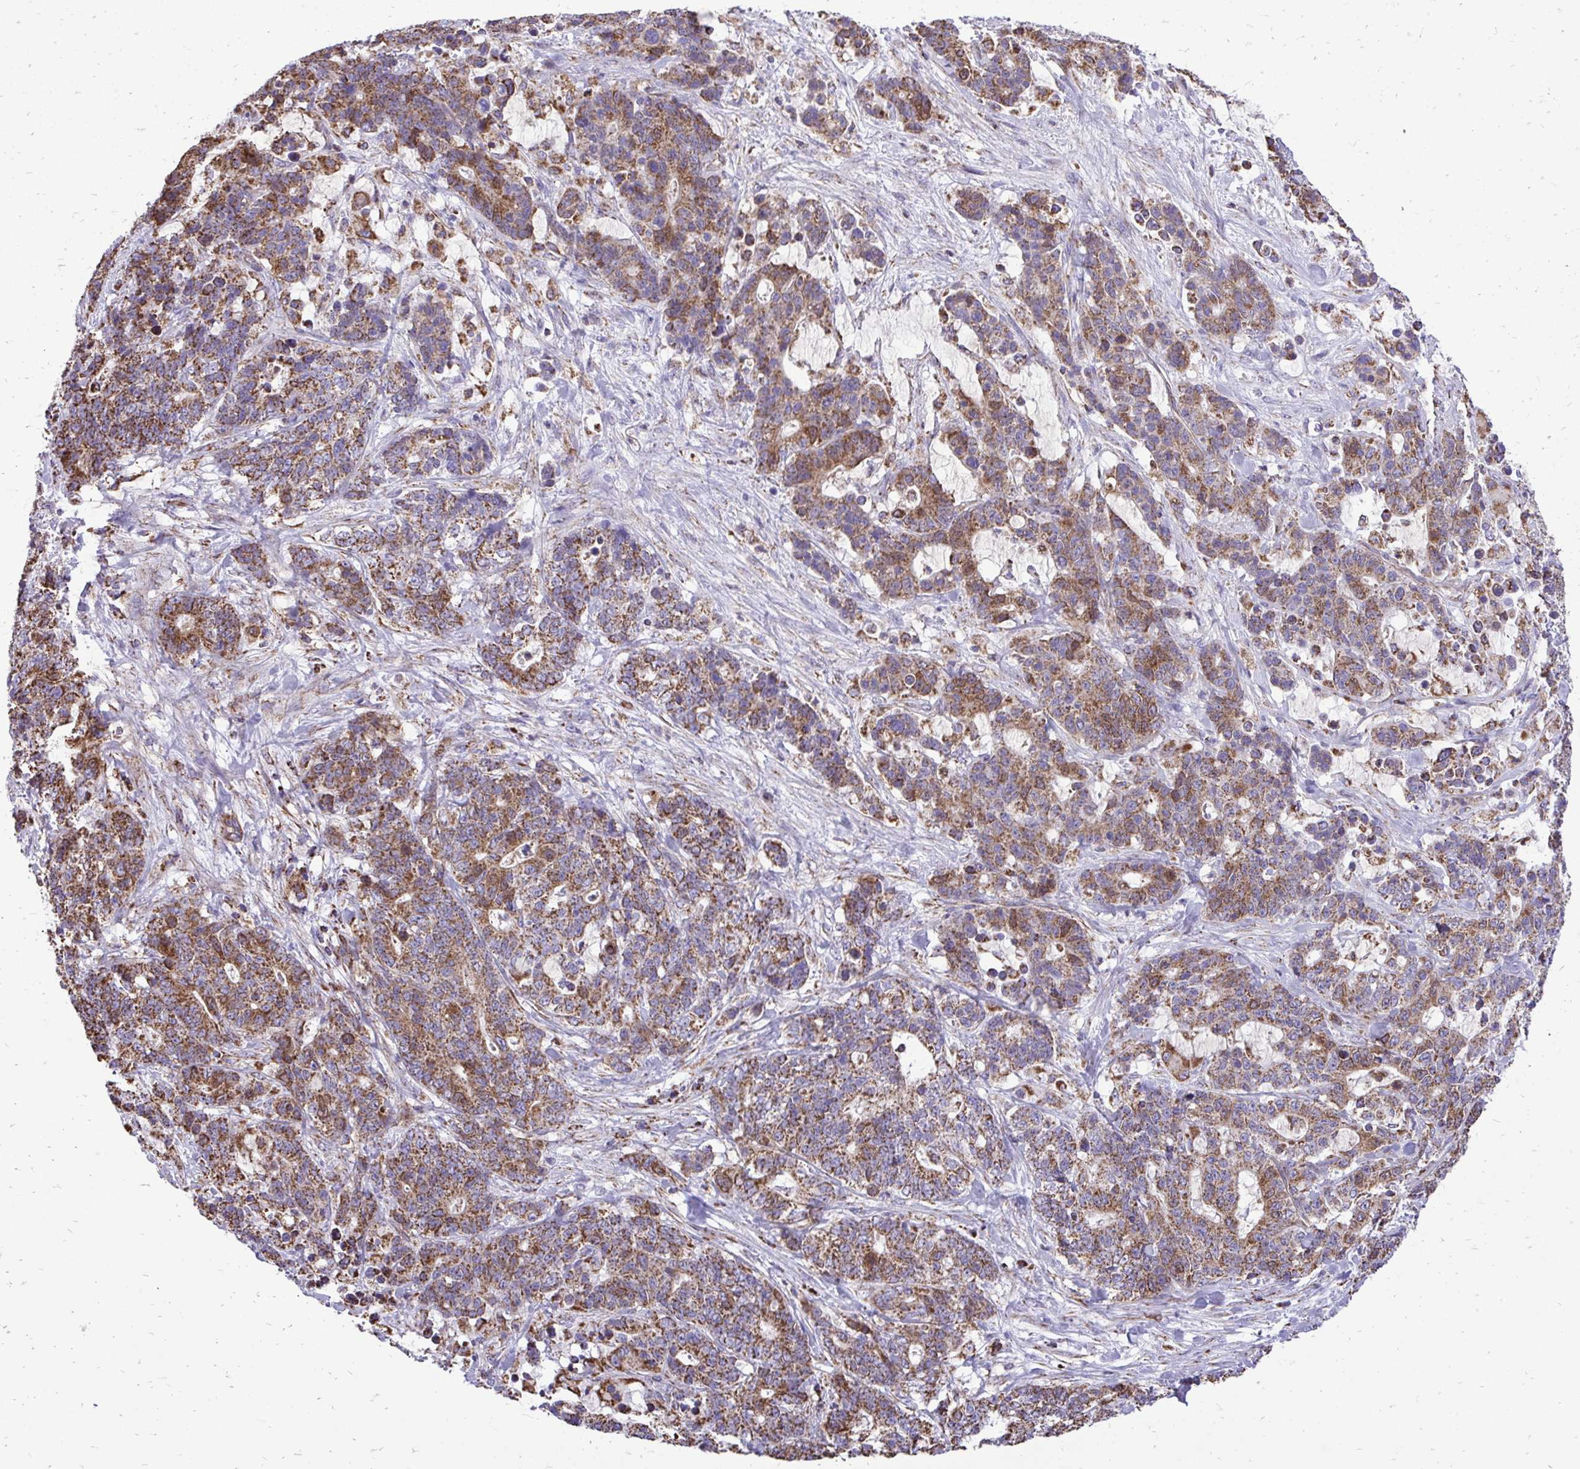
{"staining": {"intensity": "moderate", "quantity": ">75%", "location": "cytoplasmic/membranous"}, "tissue": "stomach cancer", "cell_type": "Tumor cells", "image_type": "cancer", "snomed": [{"axis": "morphology", "description": "Normal tissue, NOS"}, {"axis": "morphology", "description": "Adenocarcinoma, NOS"}, {"axis": "topography", "description": "Stomach"}], "caption": "Human stomach cancer (adenocarcinoma) stained for a protein (brown) demonstrates moderate cytoplasmic/membranous positive staining in approximately >75% of tumor cells.", "gene": "UBE2C", "patient": {"sex": "female", "age": 64}}